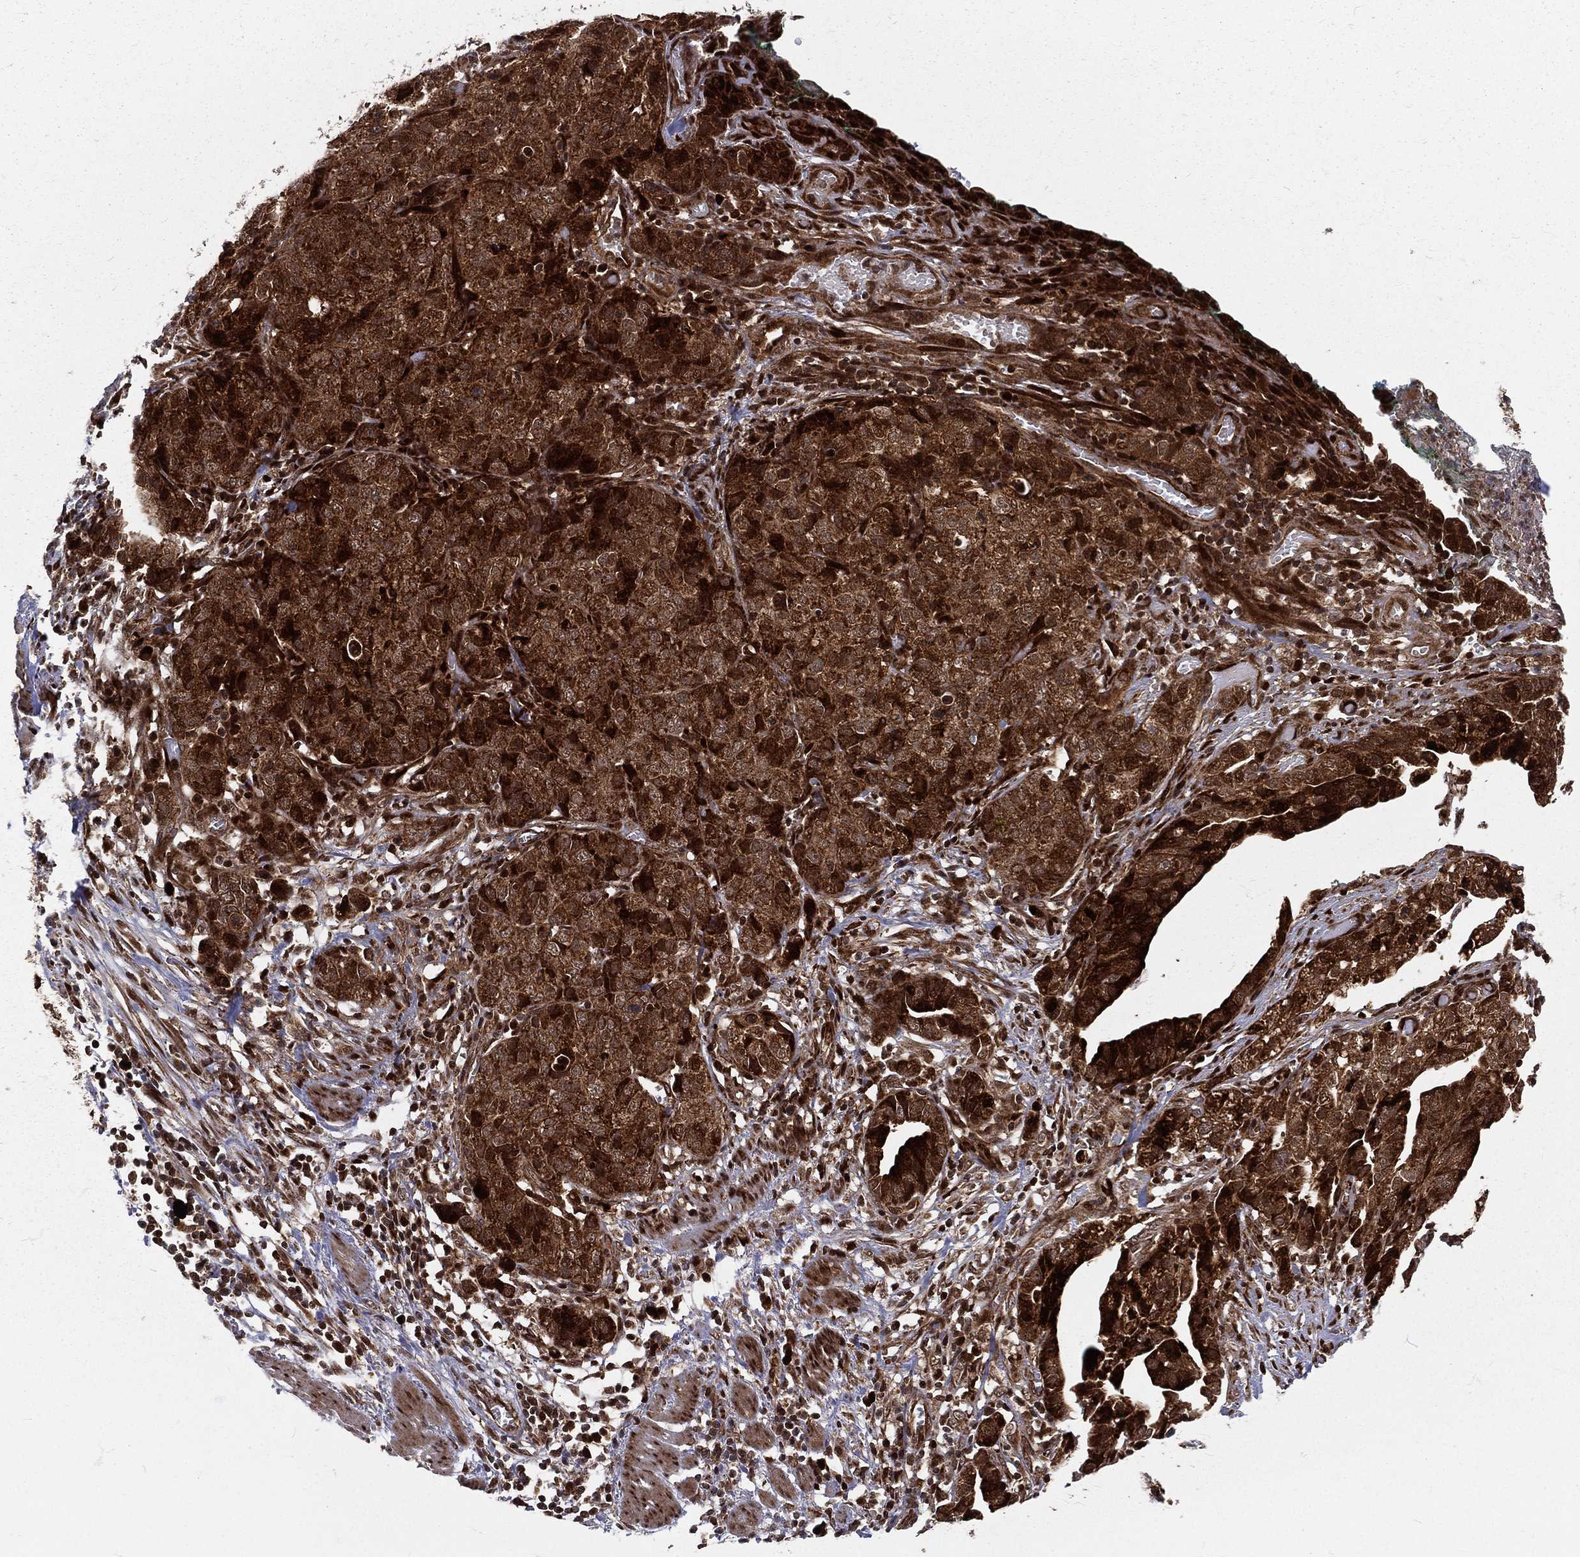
{"staining": {"intensity": "strong", "quantity": ">75%", "location": "cytoplasmic/membranous,nuclear"}, "tissue": "stomach cancer", "cell_type": "Tumor cells", "image_type": "cancer", "snomed": [{"axis": "morphology", "description": "Adenocarcinoma, NOS"}, {"axis": "topography", "description": "Stomach, upper"}], "caption": "Immunohistochemistry (IHC) of human adenocarcinoma (stomach) shows high levels of strong cytoplasmic/membranous and nuclear positivity in approximately >75% of tumor cells.", "gene": "MDM2", "patient": {"sex": "female", "age": 67}}